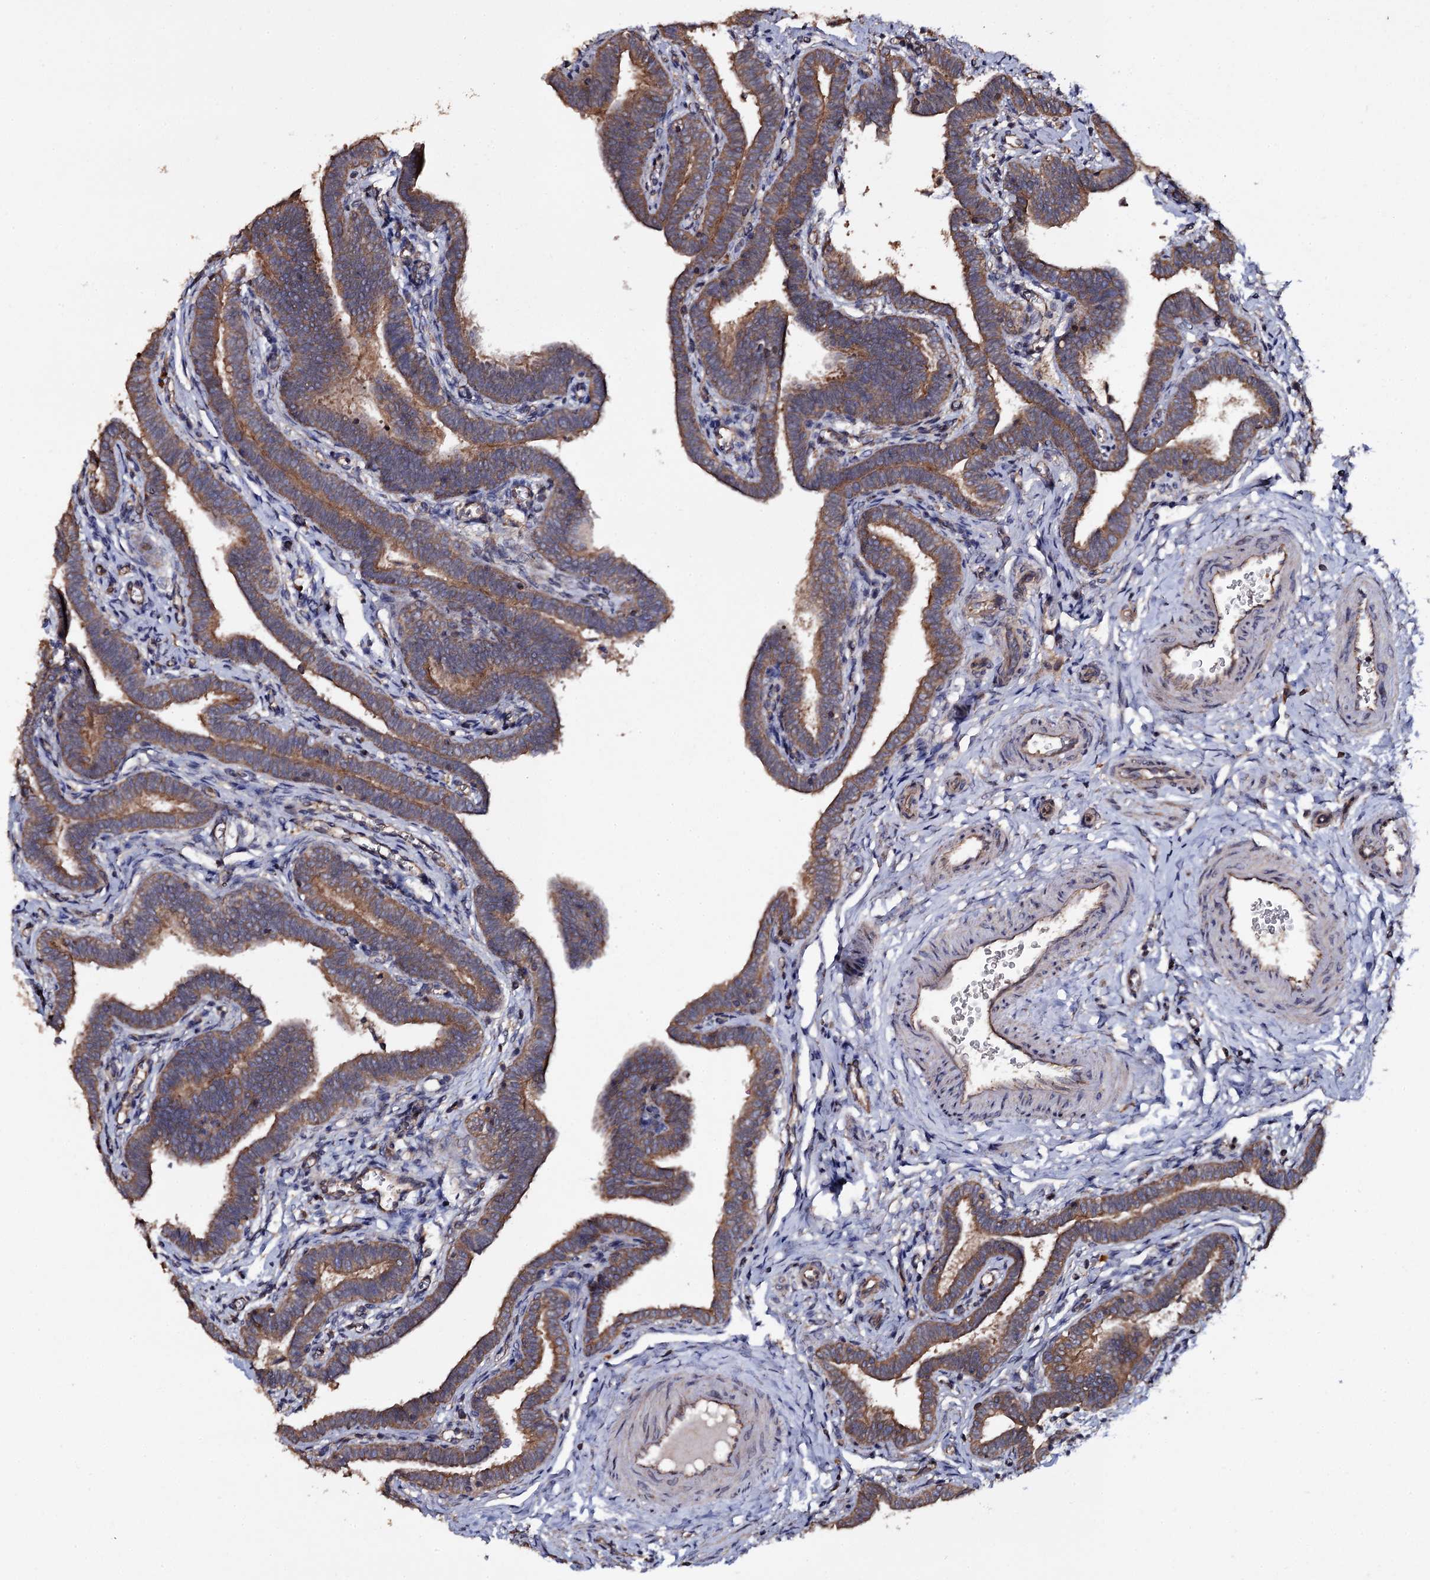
{"staining": {"intensity": "moderate", "quantity": ">75%", "location": "cytoplasmic/membranous"}, "tissue": "fallopian tube", "cell_type": "Glandular cells", "image_type": "normal", "snomed": [{"axis": "morphology", "description": "Normal tissue, NOS"}, {"axis": "topography", "description": "Fallopian tube"}], "caption": "A histopathology image of fallopian tube stained for a protein shows moderate cytoplasmic/membranous brown staining in glandular cells. (Brightfield microscopy of DAB IHC at high magnification).", "gene": "TTC23", "patient": {"sex": "female", "age": 36}}